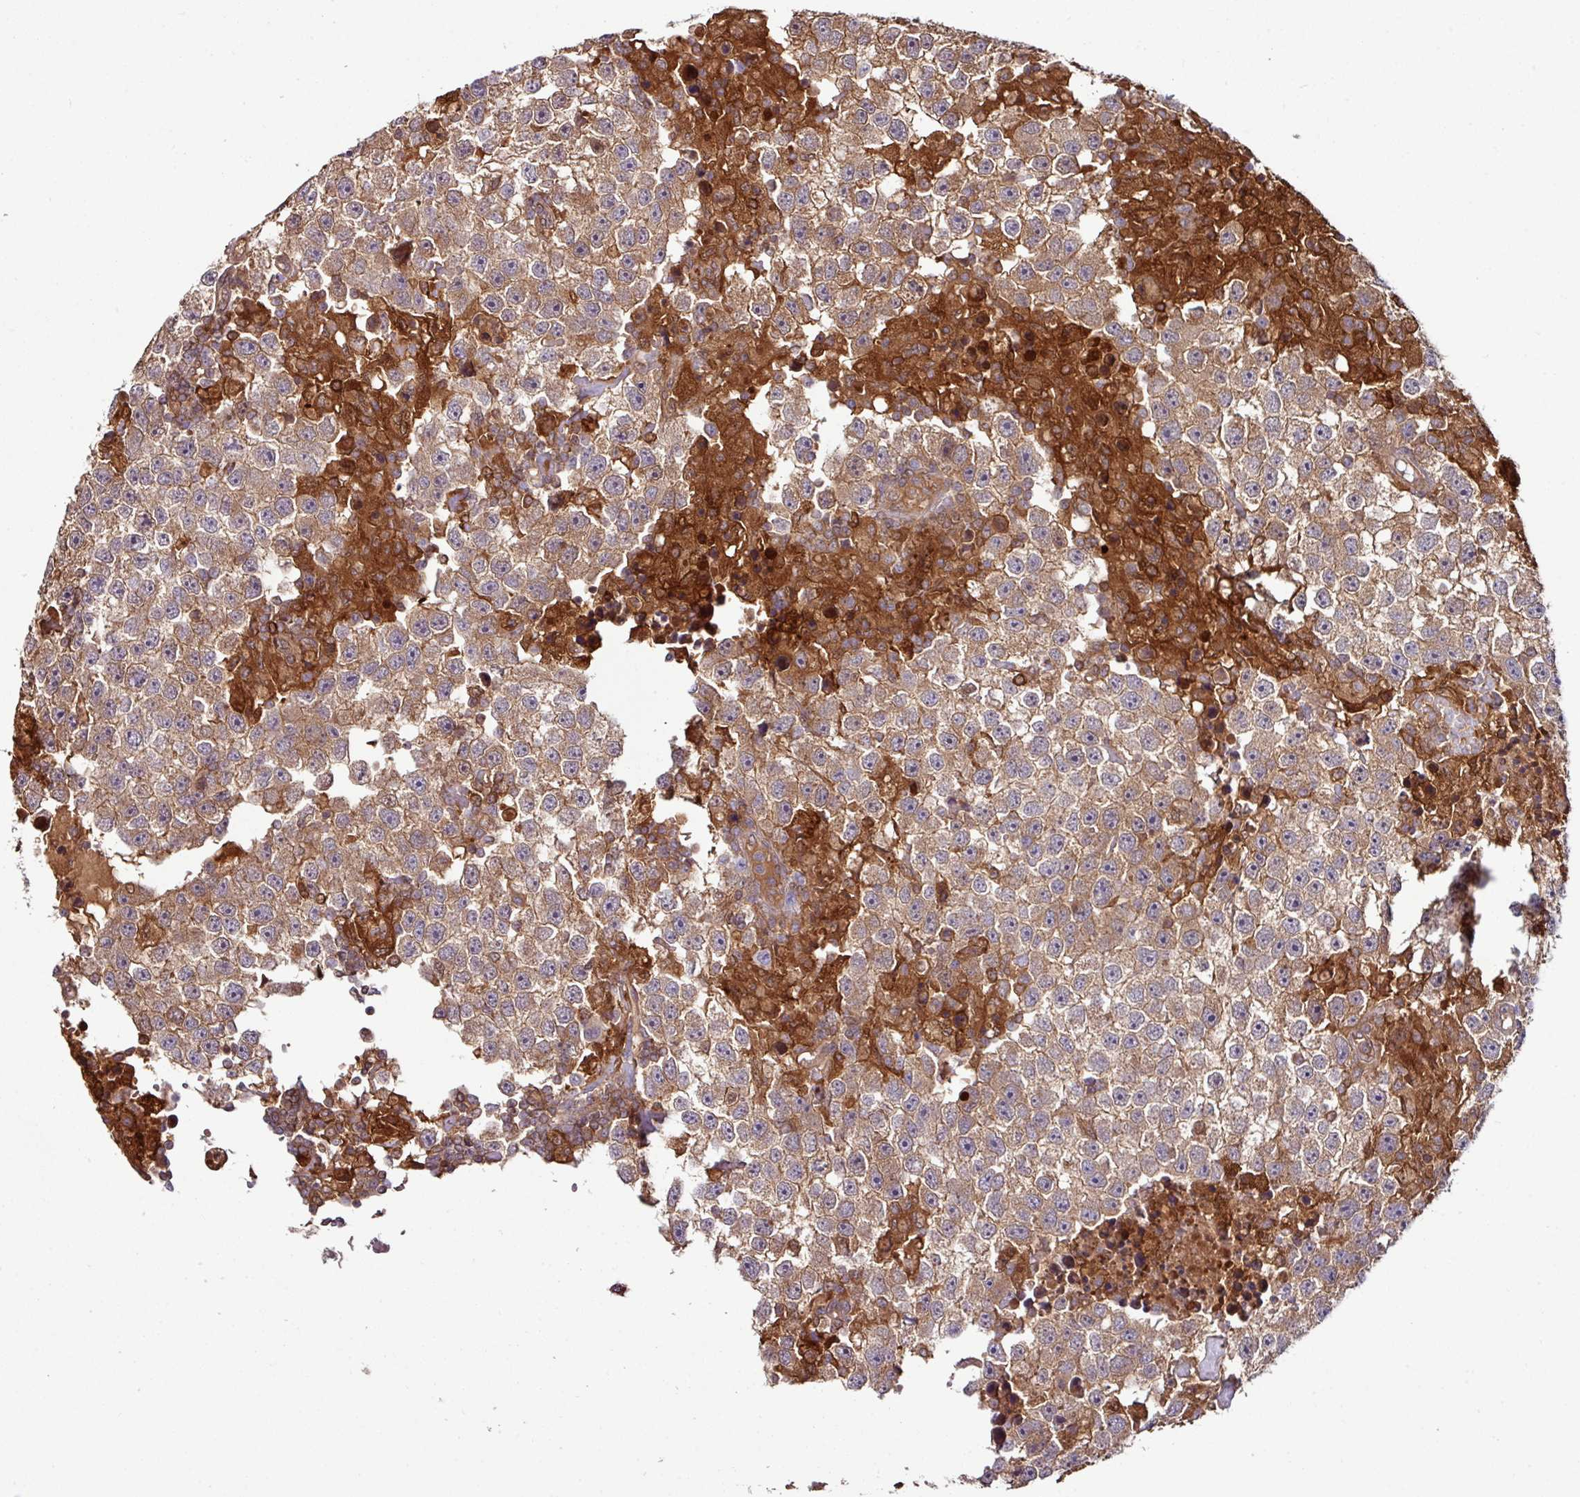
{"staining": {"intensity": "moderate", "quantity": ">75%", "location": "cytoplasmic/membranous"}, "tissue": "testis cancer", "cell_type": "Tumor cells", "image_type": "cancer", "snomed": [{"axis": "morphology", "description": "Carcinoma, Embryonal, NOS"}, {"axis": "topography", "description": "Testis"}], "caption": "Human testis cancer stained for a protein (brown) shows moderate cytoplasmic/membranous positive expression in approximately >75% of tumor cells.", "gene": "GNPDA1", "patient": {"sex": "male", "age": 83}}